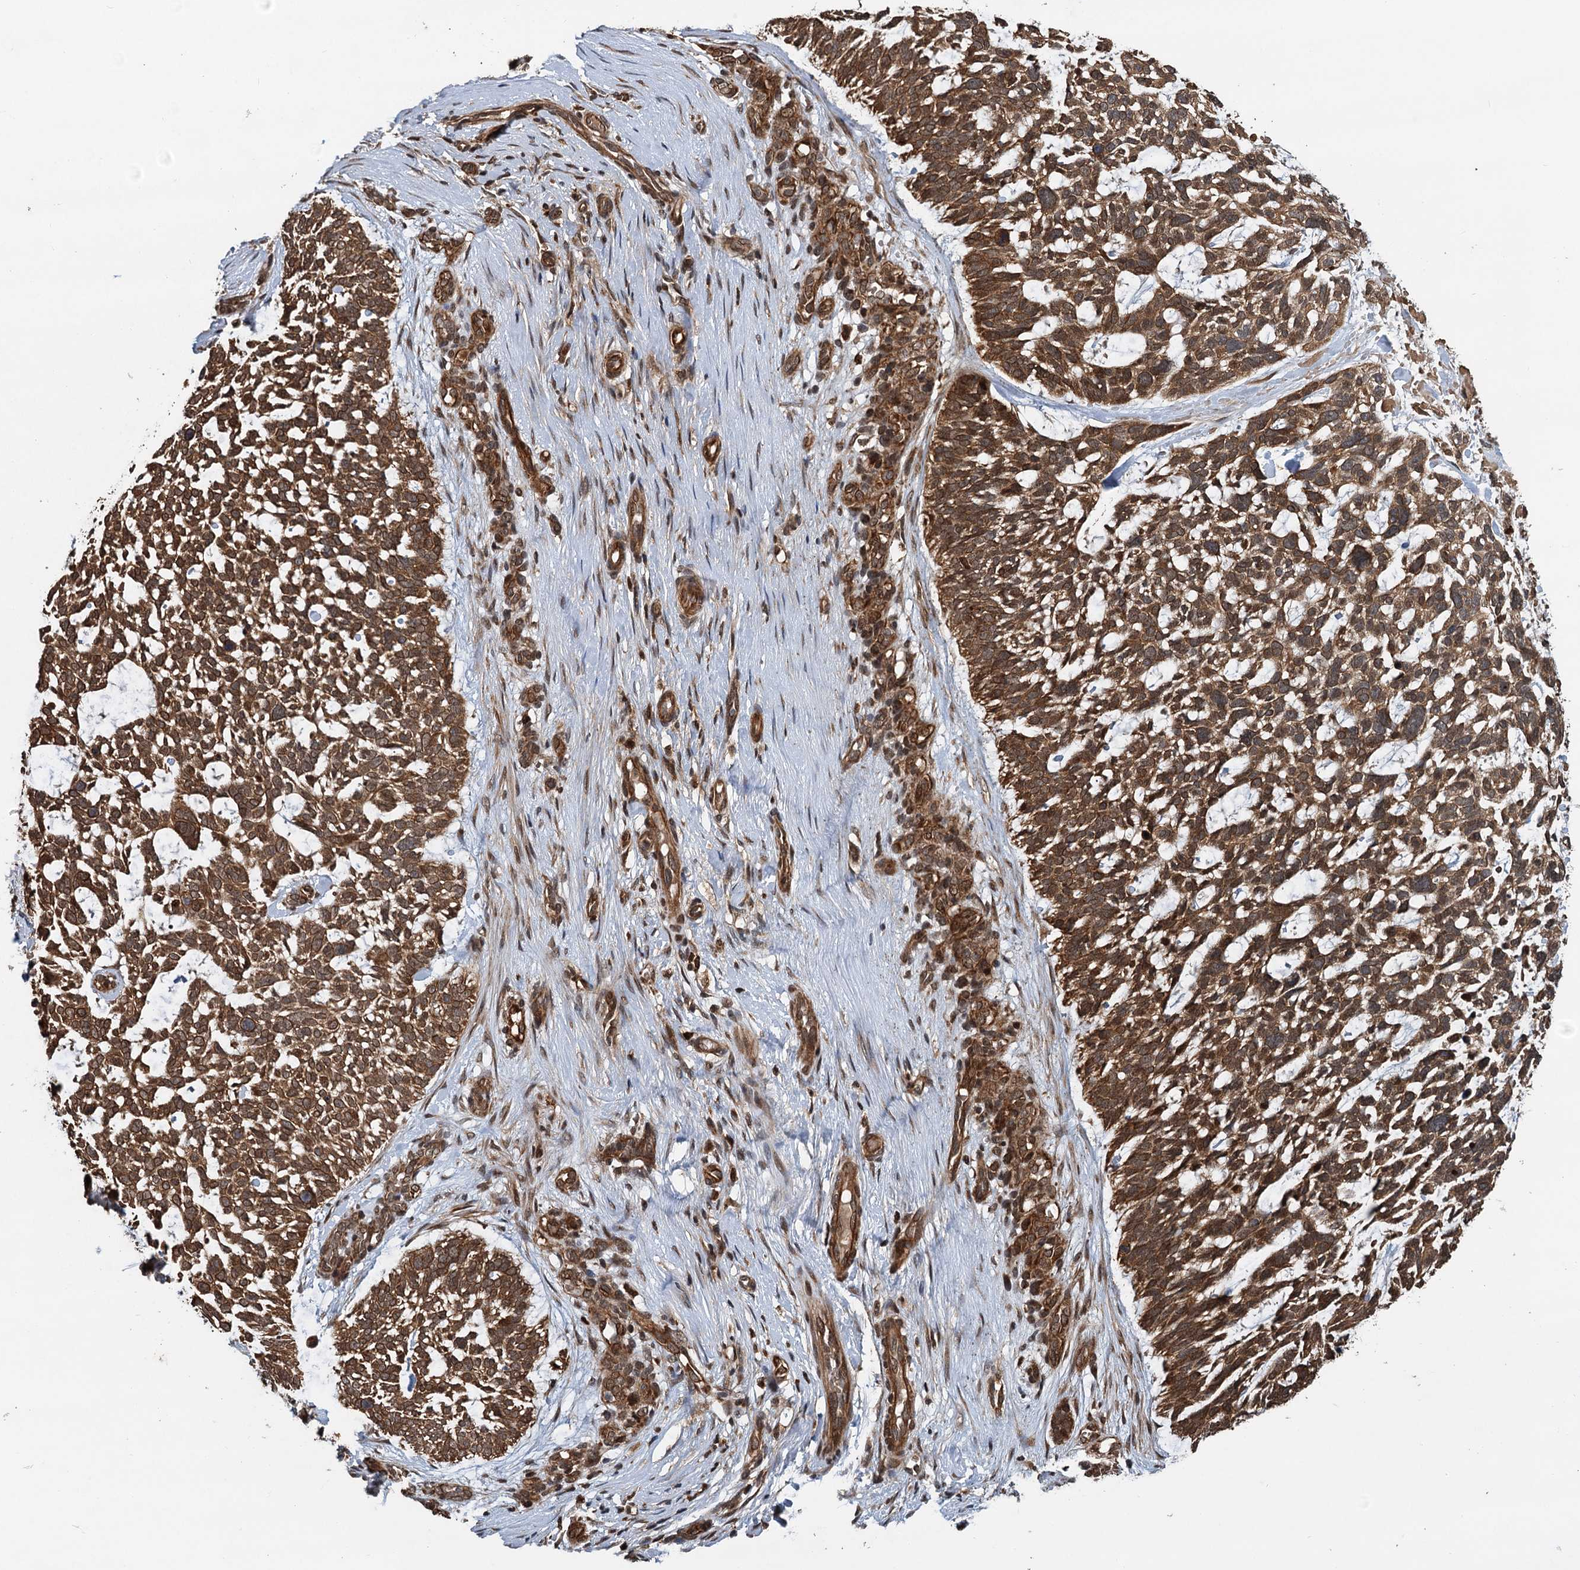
{"staining": {"intensity": "strong", "quantity": ">75%", "location": "cytoplasmic/membranous"}, "tissue": "skin cancer", "cell_type": "Tumor cells", "image_type": "cancer", "snomed": [{"axis": "morphology", "description": "Basal cell carcinoma"}, {"axis": "topography", "description": "Skin"}], "caption": "This photomicrograph exhibits immunohistochemistry staining of human skin cancer, with high strong cytoplasmic/membranous positivity in approximately >75% of tumor cells.", "gene": "STUB1", "patient": {"sex": "male", "age": 88}}